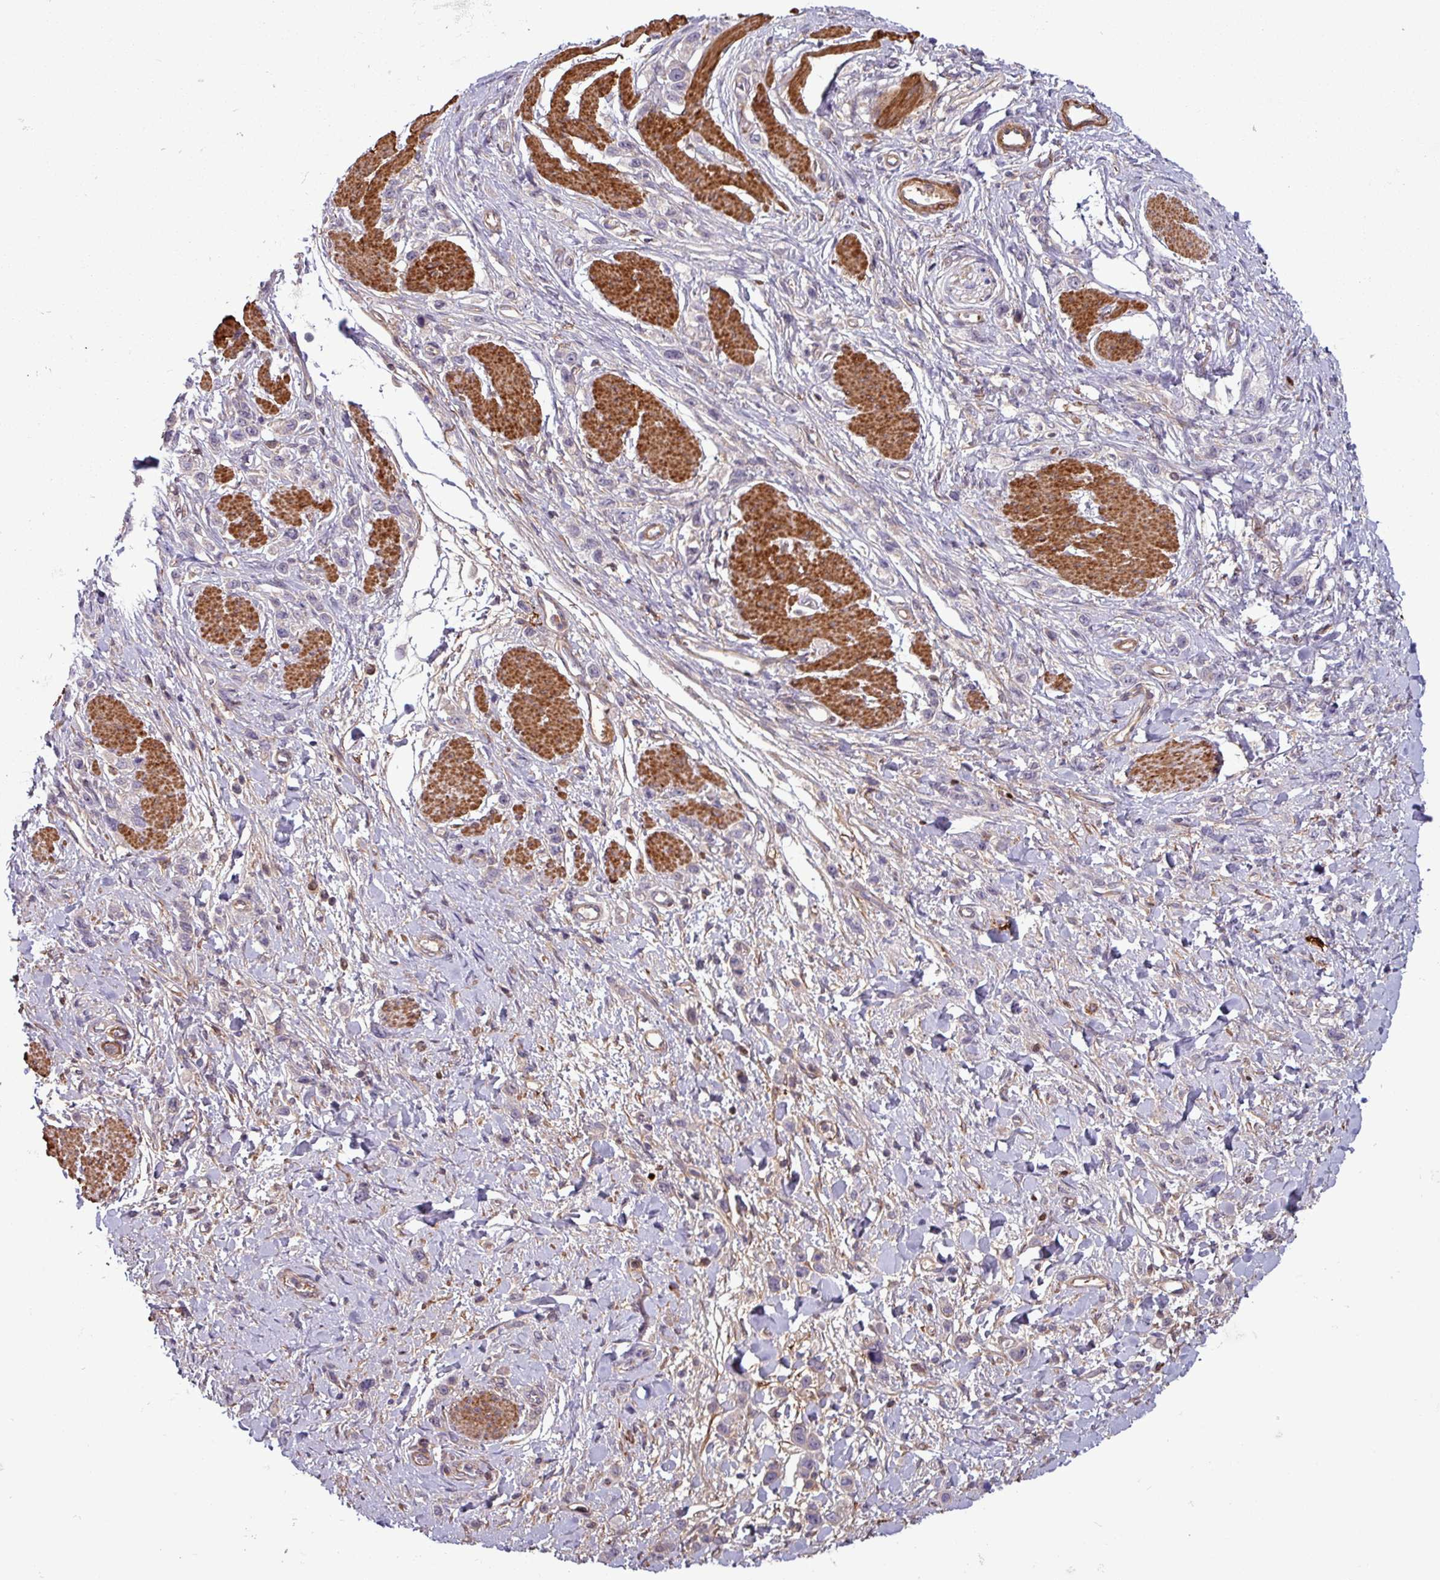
{"staining": {"intensity": "negative", "quantity": "none", "location": "none"}, "tissue": "stomach cancer", "cell_type": "Tumor cells", "image_type": "cancer", "snomed": [{"axis": "morphology", "description": "Adenocarcinoma, NOS"}, {"axis": "topography", "description": "Stomach"}], "caption": "DAB (3,3'-diaminobenzidine) immunohistochemical staining of human stomach cancer shows no significant positivity in tumor cells.", "gene": "PCED1A", "patient": {"sex": "female", "age": 65}}